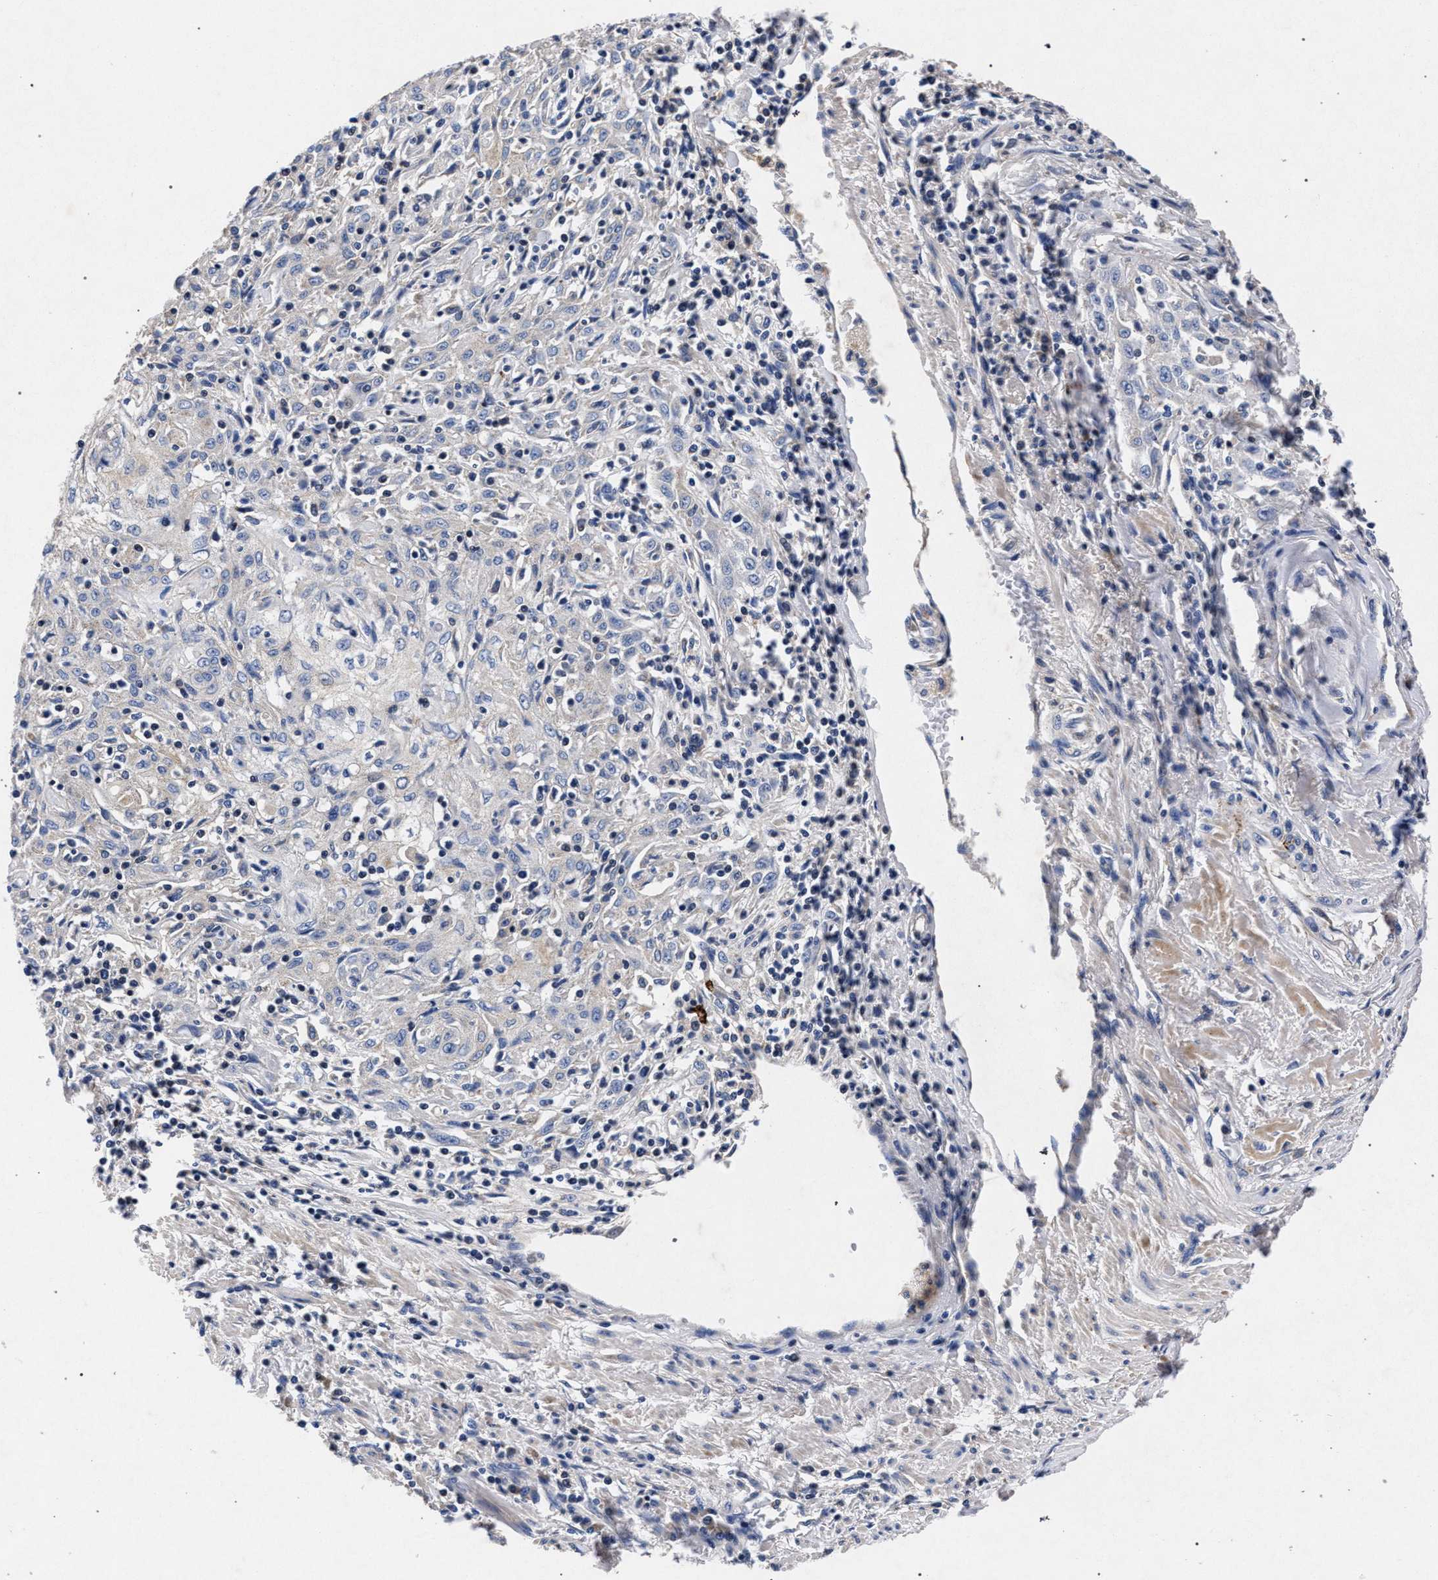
{"staining": {"intensity": "negative", "quantity": "none", "location": "none"}, "tissue": "skin cancer", "cell_type": "Tumor cells", "image_type": "cancer", "snomed": [{"axis": "morphology", "description": "Squamous cell carcinoma, NOS"}, {"axis": "morphology", "description": "Squamous cell carcinoma, metastatic, NOS"}, {"axis": "topography", "description": "Skin"}, {"axis": "topography", "description": "Lymph node"}], "caption": "Protein analysis of skin cancer reveals no significant expression in tumor cells.", "gene": "HSD17B14", "patient": {"sex": "male", "age": 75}}